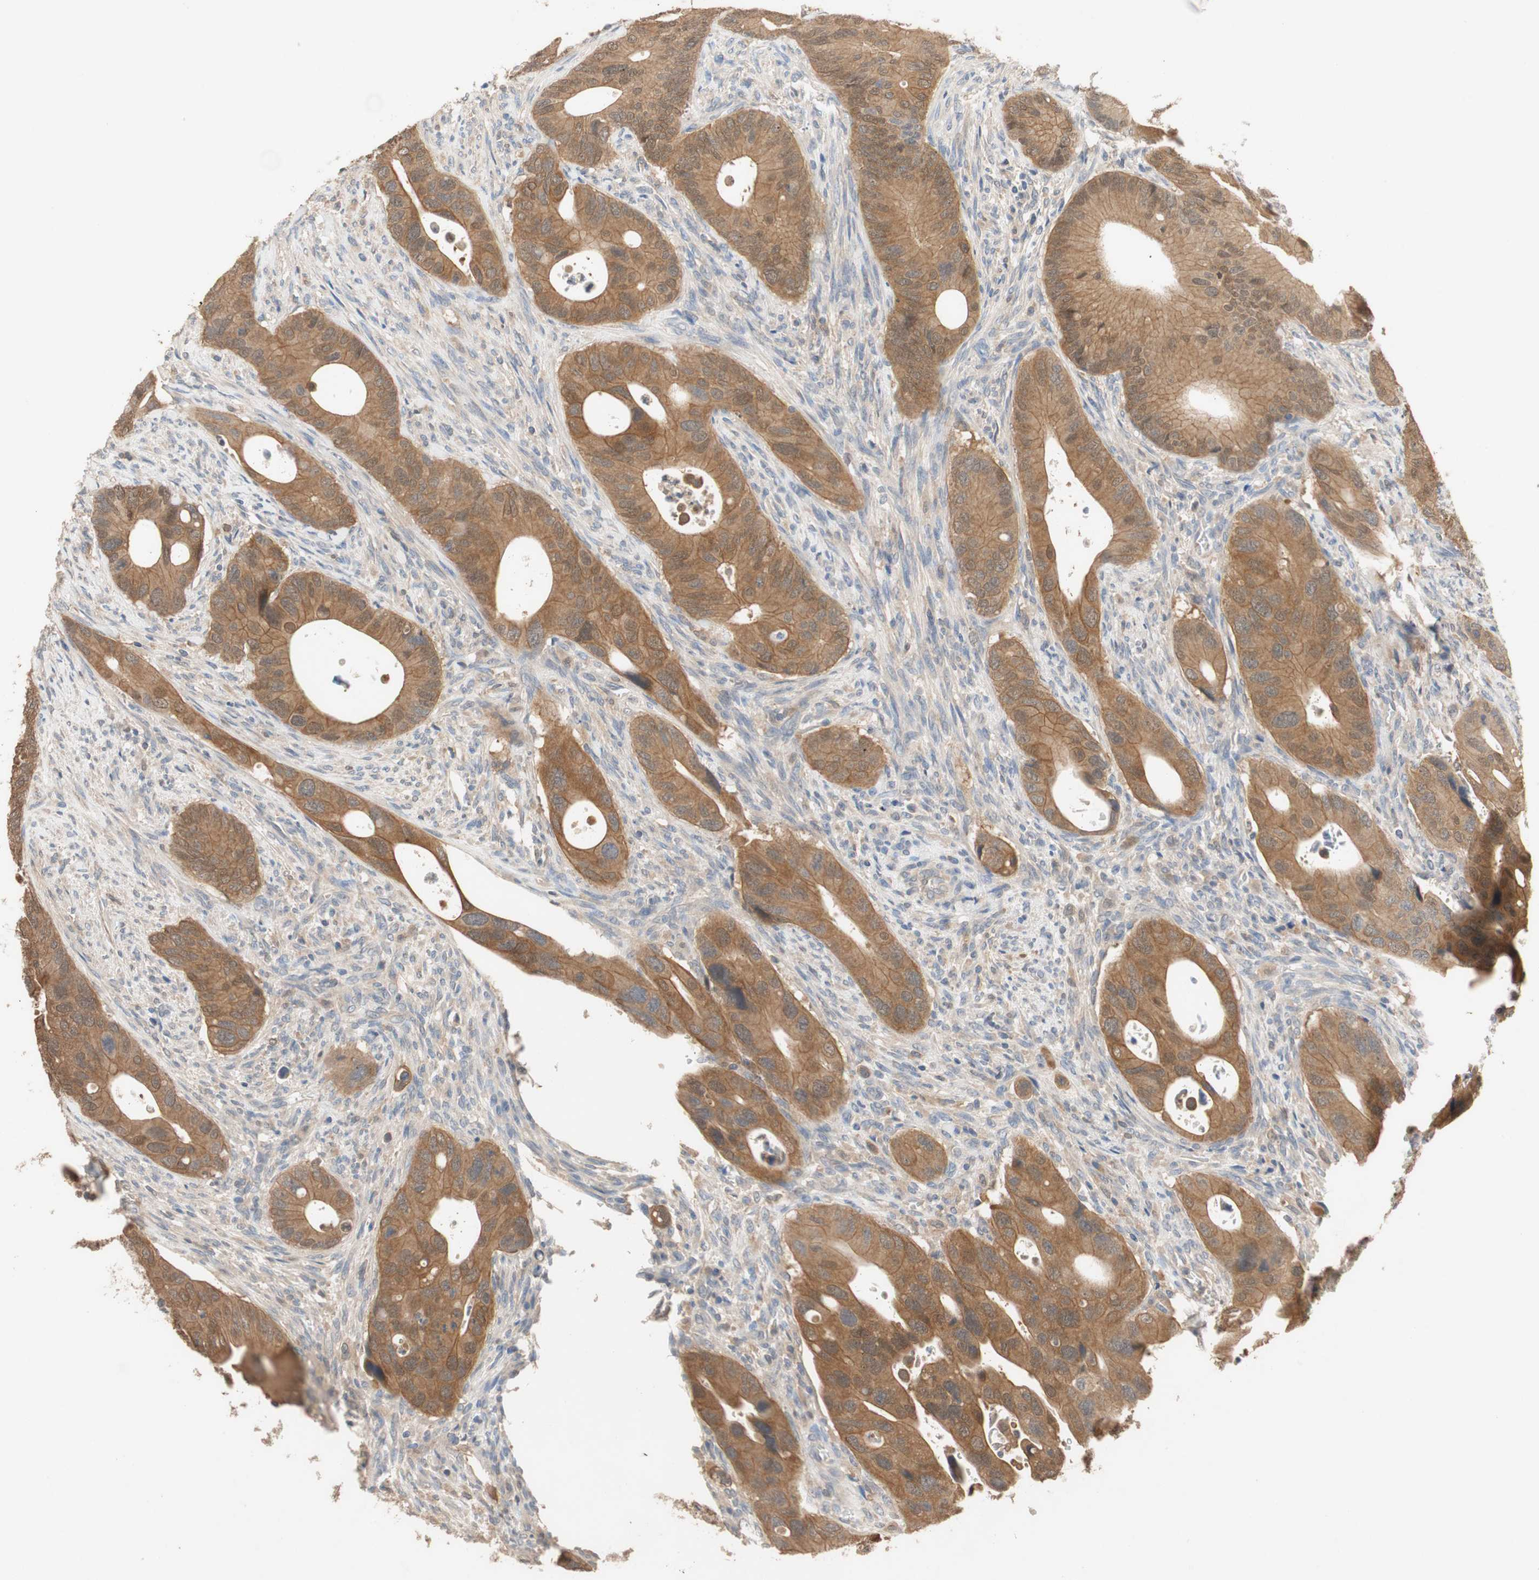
{"staining": {"intensity": "moderate", "quantity": ">75%", "location": "cytoplasmic/membranous"}, "tissue": "colorectal cancer", "cell_type": "Tumor cells", "image_type": "cancer", "snomed": [{"axis": "morphology", "description": "Adenocarcinoma, NOS"}, {"axis": "topography", "description": "Rectum"}], "caption": "Immunohistochemical staining of colorectal adenocarcinoma reveals medium levels of moderate cytoplasmic/membranous positivity in about >75% of tumor cells.", "gene": "ADAP1", "patient": {"sex": "female", "age": 57}}